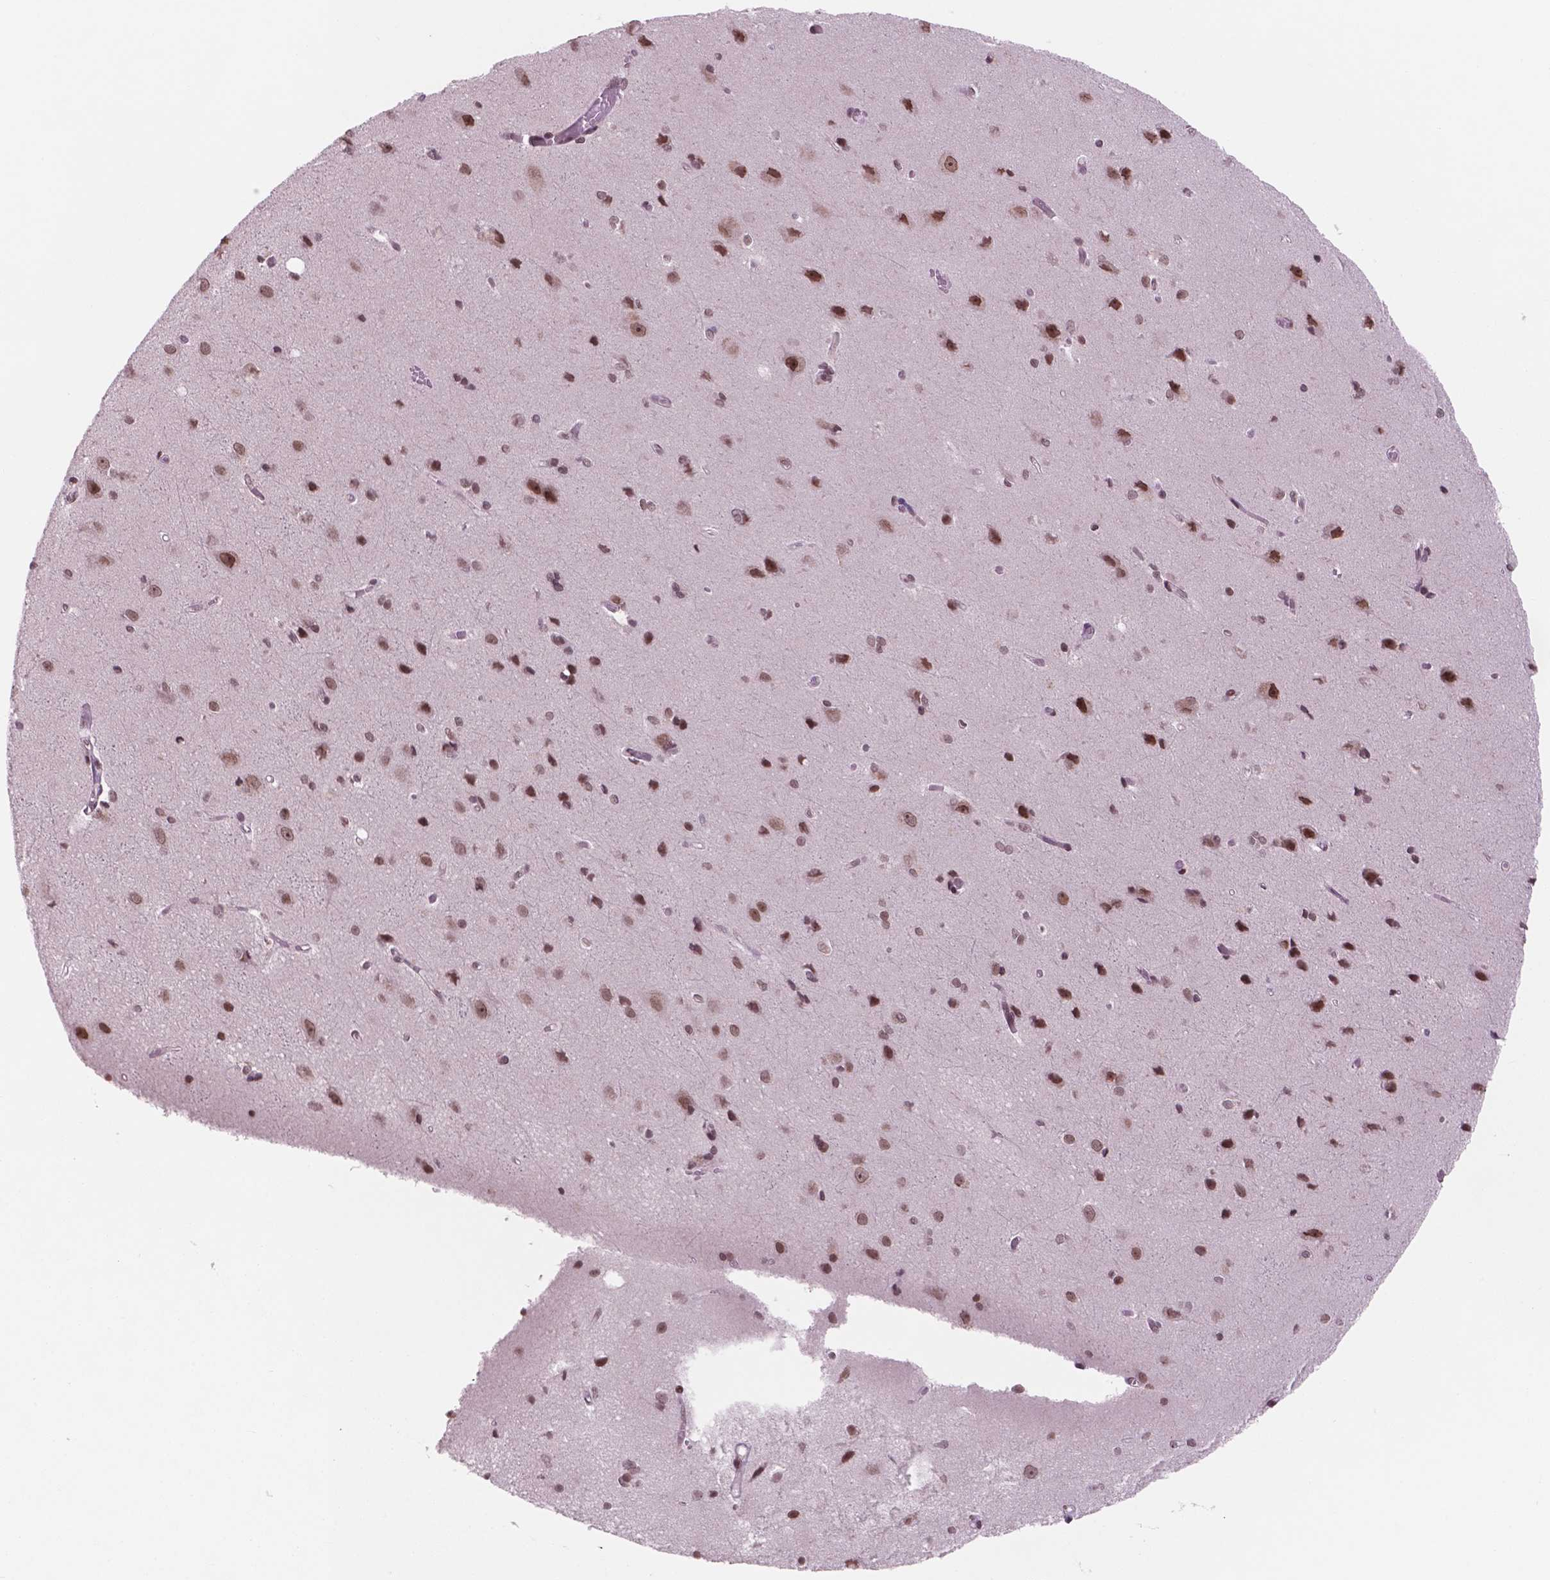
{"staining": {"intensity": "moderate", "quantity": ">75%", "location": "nuclear"}, "tissue": "cerebral cortex", "cell_type": "Endothelial cells", "image_type": "normal", "snomed": [{"axis": "morphology", "description": "Normal tissue, NOS"}, {"axis": "topography", "description": "Cerebral cortex"}], "caption": "A high-resolution micrograph shows immunohistochemistry staining of benign cerebral cortex, which shows moderate nuclear staining in about >75% of endothelial cells. The protein of interest is stained brown, and the nuclei are stained in blue (DAB IHC with brightfield microscopy, high magnification).", "gene": "POLR2E", "patient": {"sex": "male", "age": 37}}